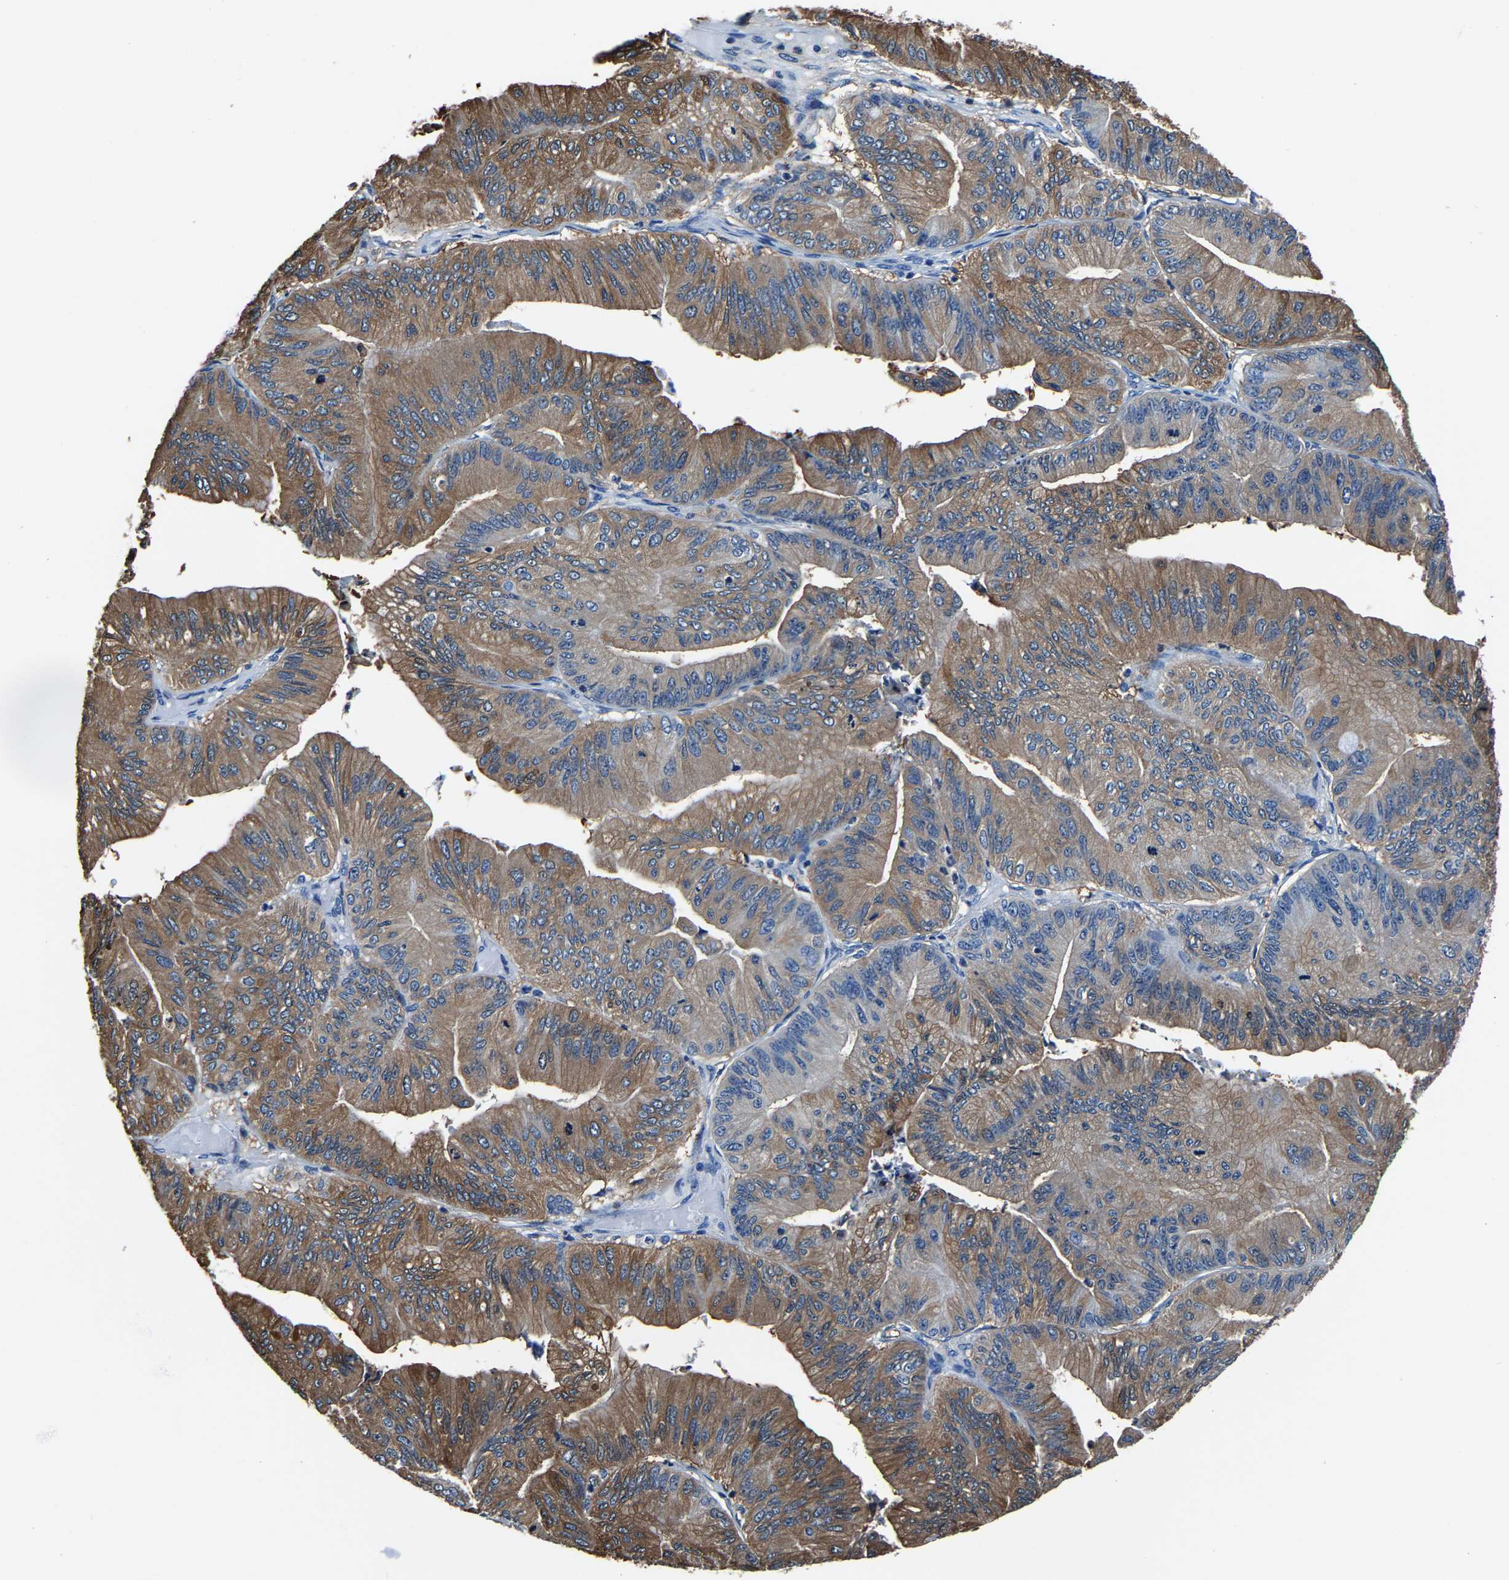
{"staining": {"intensity": "moderate", "quantity": ">75%", "location": "cytoplasmic/membranous"}, "tissue": "ovarian cancer", "cell_type": "Tumor cells", "image_type": "cancer", "snomed": [{"axis": "morphology", "description": "Cystadenocarcinoma, mucinous, NOS"}, {"axis": "topography", "description": "Ovary"}], "caption": "Protein staining displays moderate cytoplasmic/membranous positivity in approximately >75% of tumor cells in ovarian mucinous cystadenocarcinoma. The protein is stained brown, and the nuclei are stained in blue (DAB (3,3'-diaminobenzidine) IHC with brightfield microscopy, high magnification).", "gene": "ALDOB", "patient": {"sex": "female", "age": 61}}